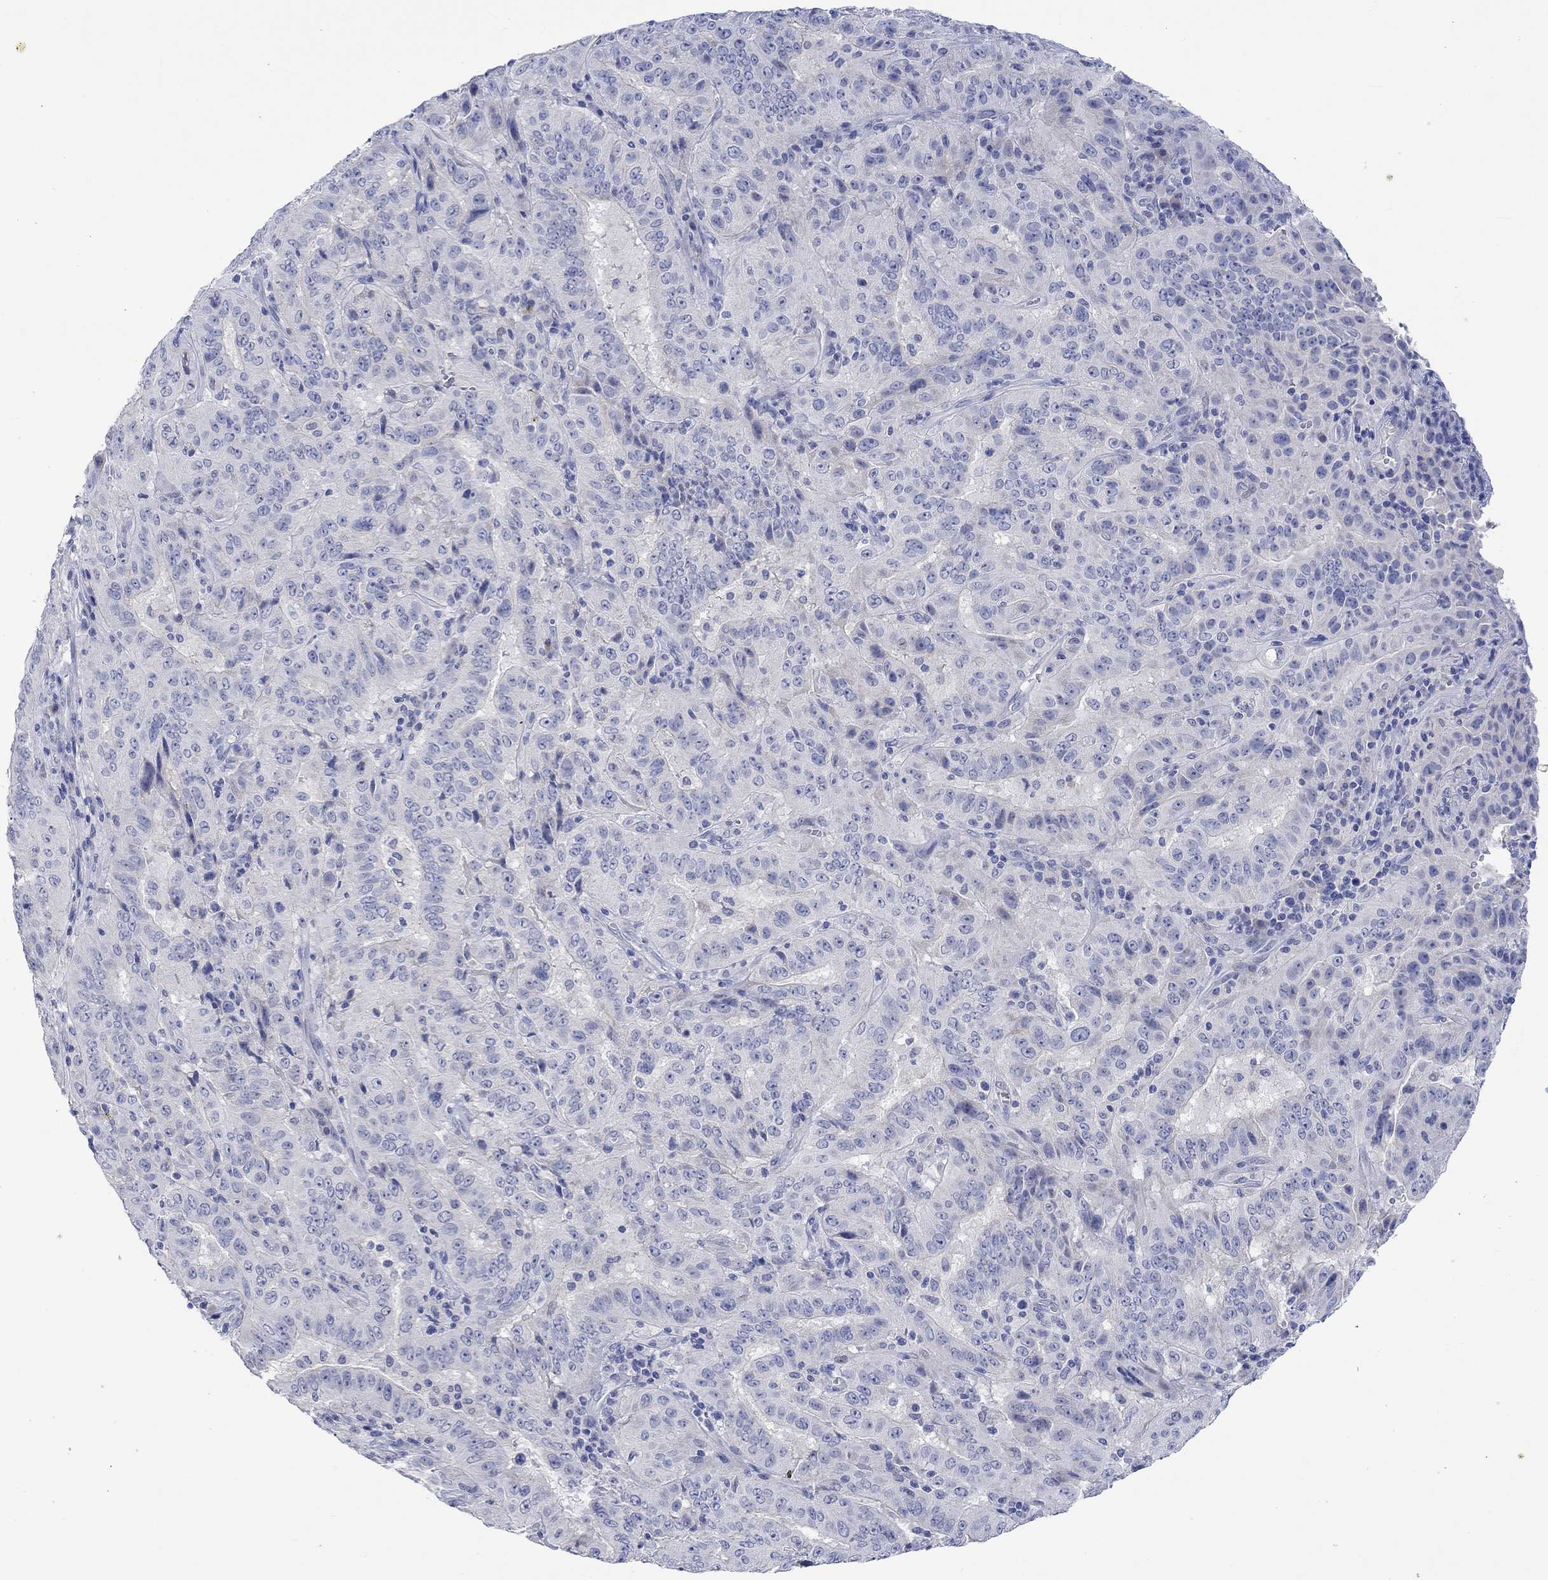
{"staining": {"intensity": "negative", "quantity": "none", "location": "none"}, "tissue": "pancreatic cancer", "cell_type": "Tumor cells", "image_type": "cancer", "snomed": [{"axis": "morphology", "description": "Adenocarcinoma, NOS"}, {"axis": "topography", "description": "Pancreas"}], "caption": "IHC image of neoplastic tissue: adenocarcinoma (pancreatic) stained with DAB (3,3'-diaminobenzidine) demonstrates no significant protein positivity in tumor cells. The staining is performed using DAB brown chromogen with nuclei counter-stained in using hematoxylin.", "gene": "DLK1", "patient": {"sex": "male", "age": 63}}